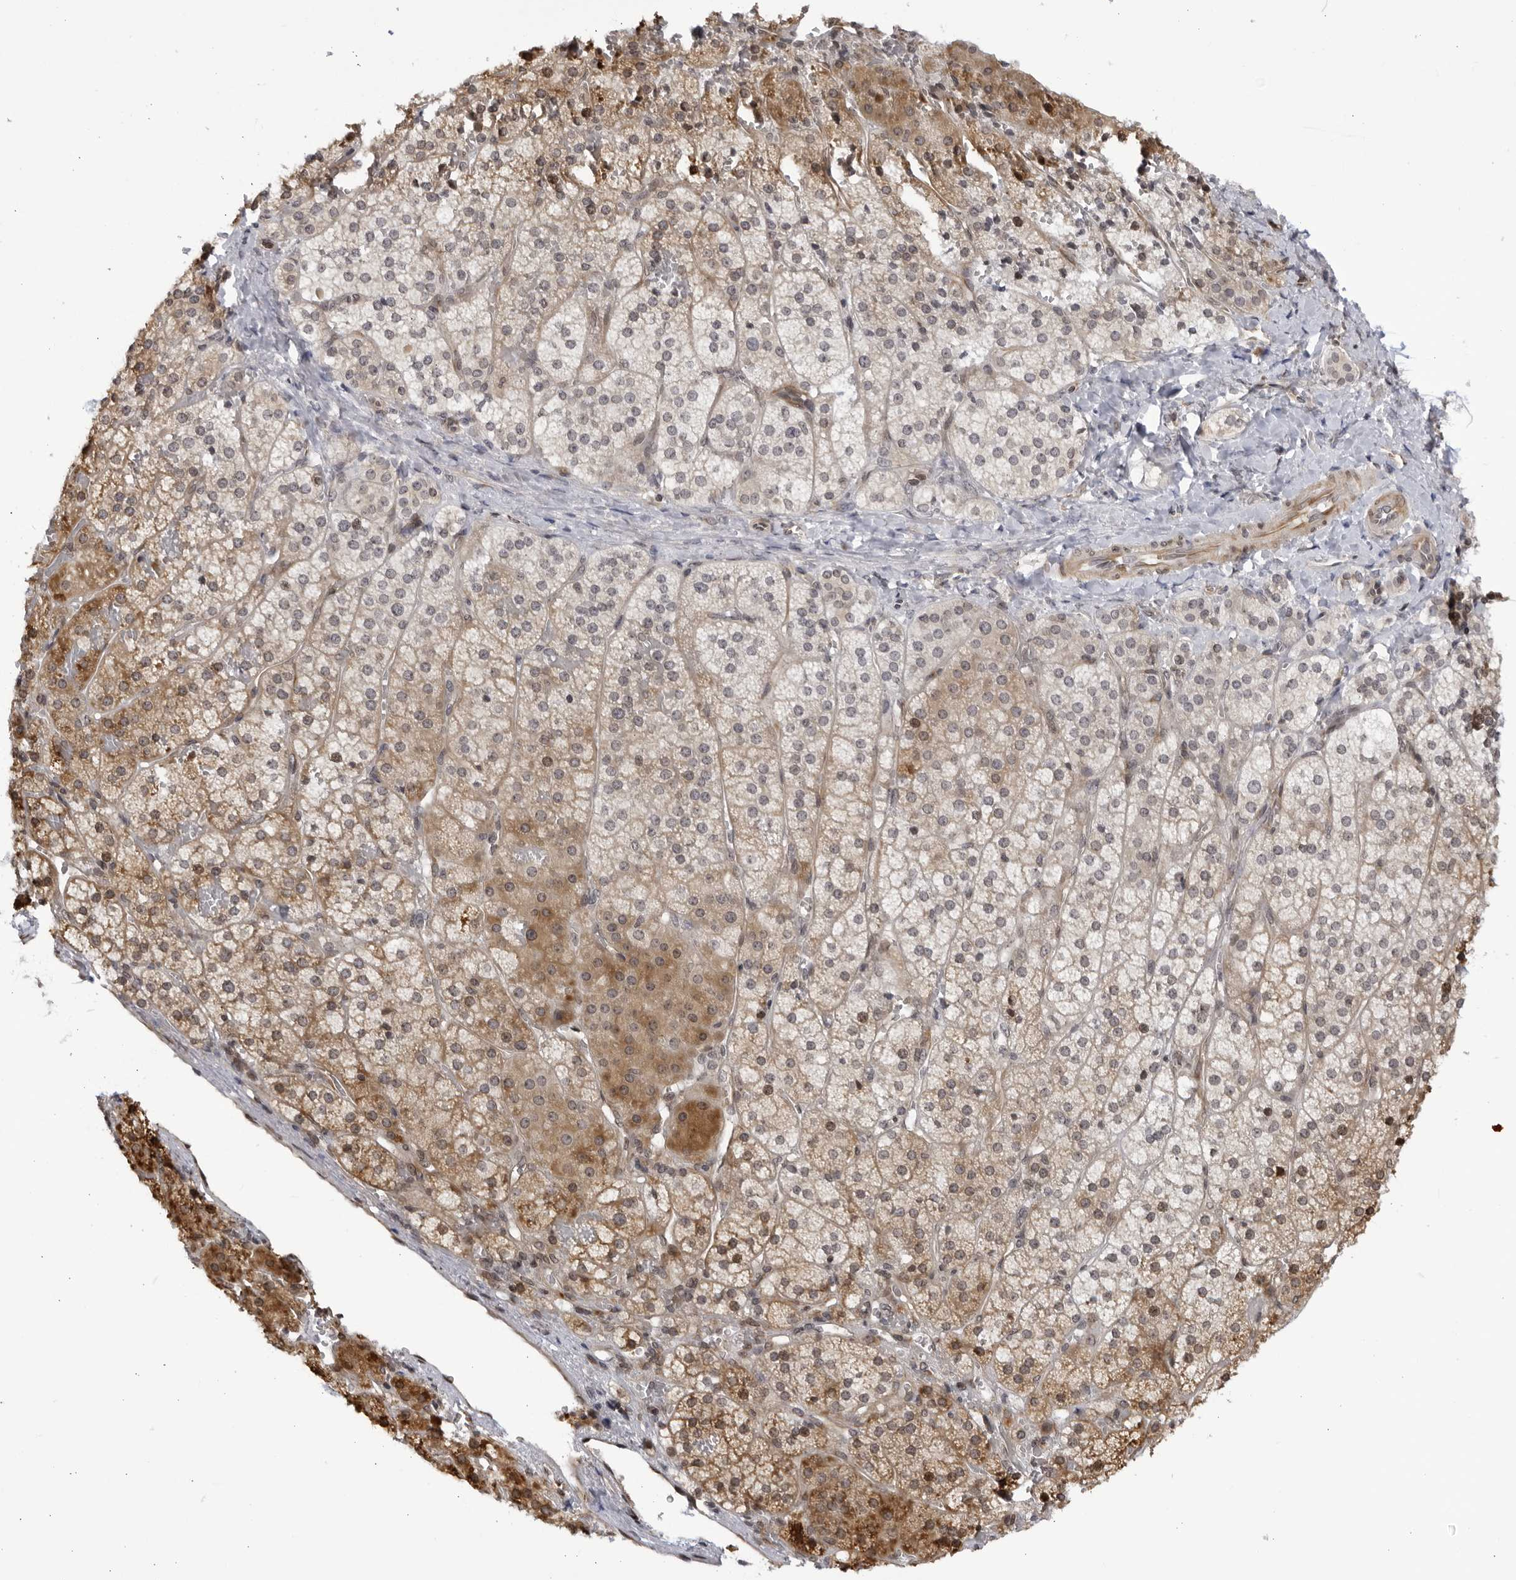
{"staining": {"intensity": "moderate", "quantity": "25%-75%", "location": "cytoplasmic/membranous"}, "tissue": "adrenal gland", "cell_type": "Glandular cells", "image_type": "normal", "snomed": [{"axis": "morphology", "description": "Normal tissue, NOS"}, {"axis": "topography", "description": "Adrenal gland"}], "caption": "Glandular cells exhibit moderate cytoplasmic/membranous positivity in approximately 25%-75% of cells in normal adrenal gland. The staining was performed using DAB (3,3'-diaminobenzidine), with brown indicating positive protein expression. Nuclei are stained blue with hematoxylin.", "gene": "CNBD1", "patient": {"sex": "female", "age": 44}}